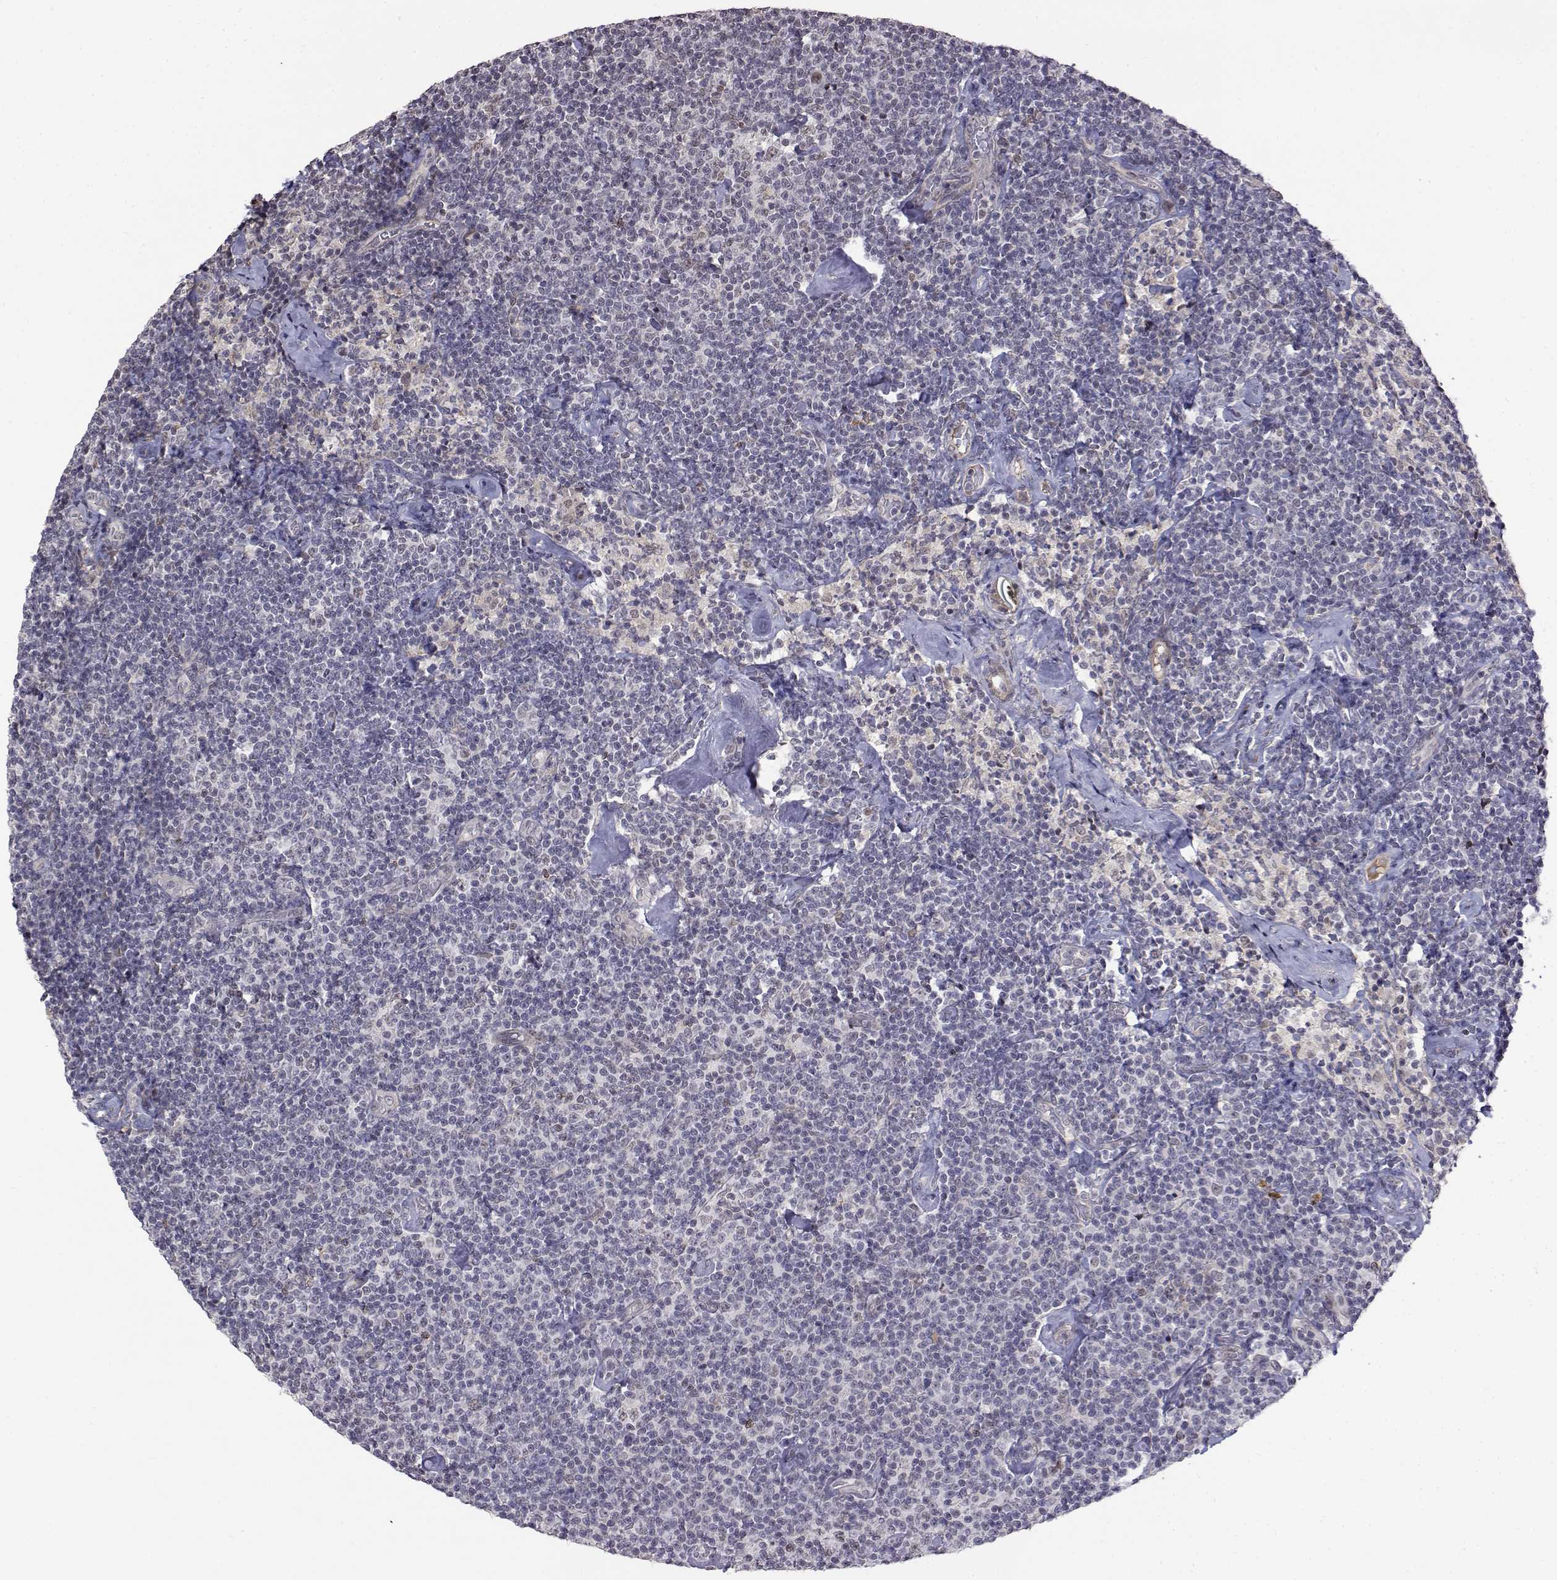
{"staining": {"intensity": "negative", "quantity": "none", "location": "none"}, "tissue": "lymphoma", "cell_type": "Tumor cells", "image_type": "cancer", "snomed": [{"axis": "morphology", "description": "Malignant lymphoma, non-Hodgkin's type, Low grade"}, {"axis": "topography", "description": "Lymph node"}], "caption": "This is an immunohistochemistry histopathology image of lymphoma. There is no staining in tumor cells.", "gene": "ITGA7", "patient": {"sex": "male", "age": 81}}